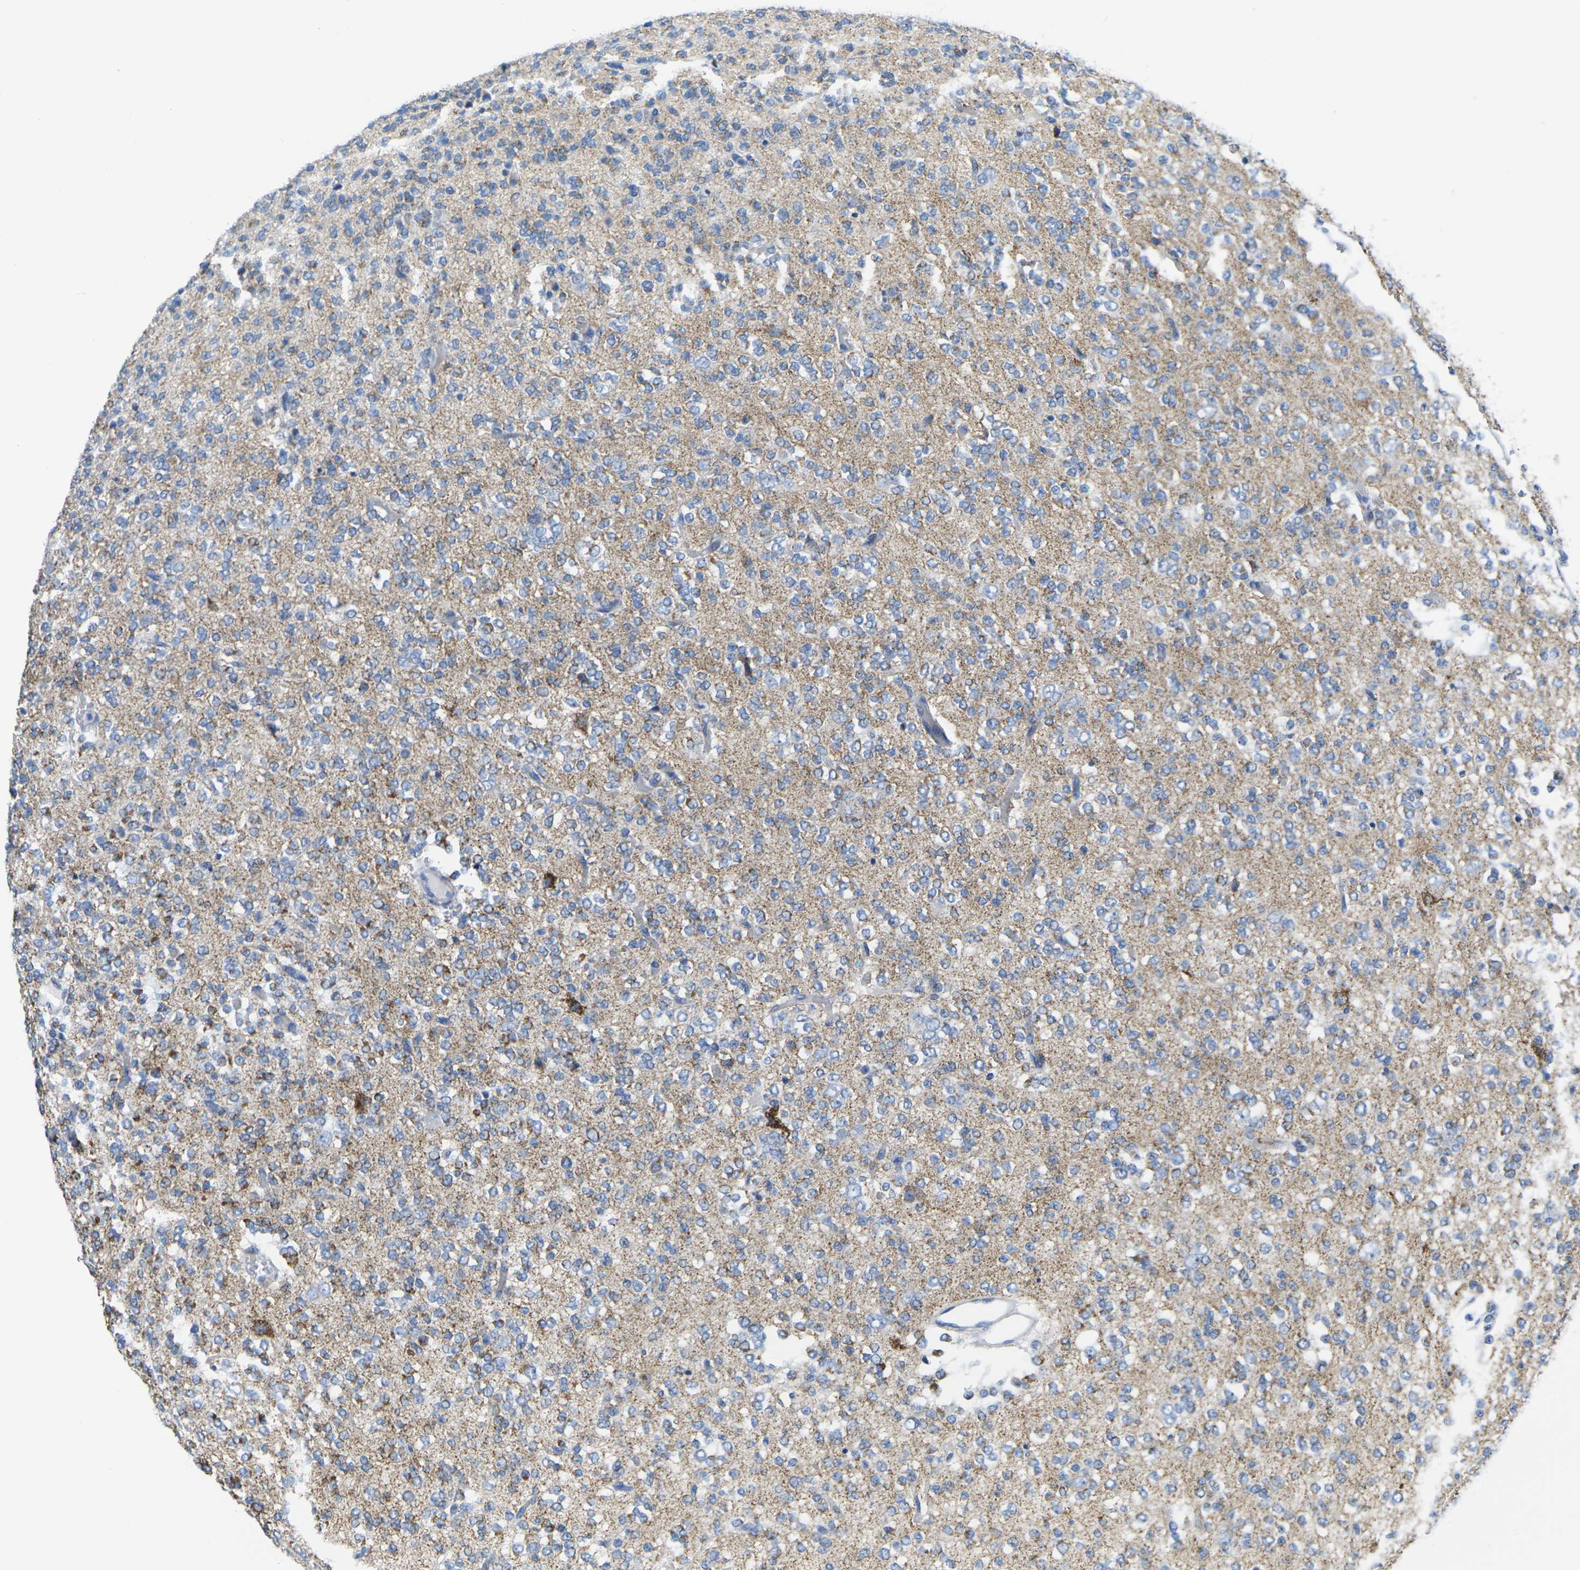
{"staining": {"intensity": "moderate", "quantity": "25%-75%", "location": "cytoplasmic/membranous"}, "tissue": "glioma", "cell_type": "Tumor cells", "image_type": "cancer", "snomed": [{"axis": "morphology", "description": "Glioma, malignant, Low grade"}, {"axis": "topography", "description": "Brain"}], "caption": "Protein expression analysis of human glioma reveals moderate cytoplasmic/membranous staining in about 25%-75% of tumor cells.", "gene": "TMEM204", "patient": {"sex": "male", "age": 38}}